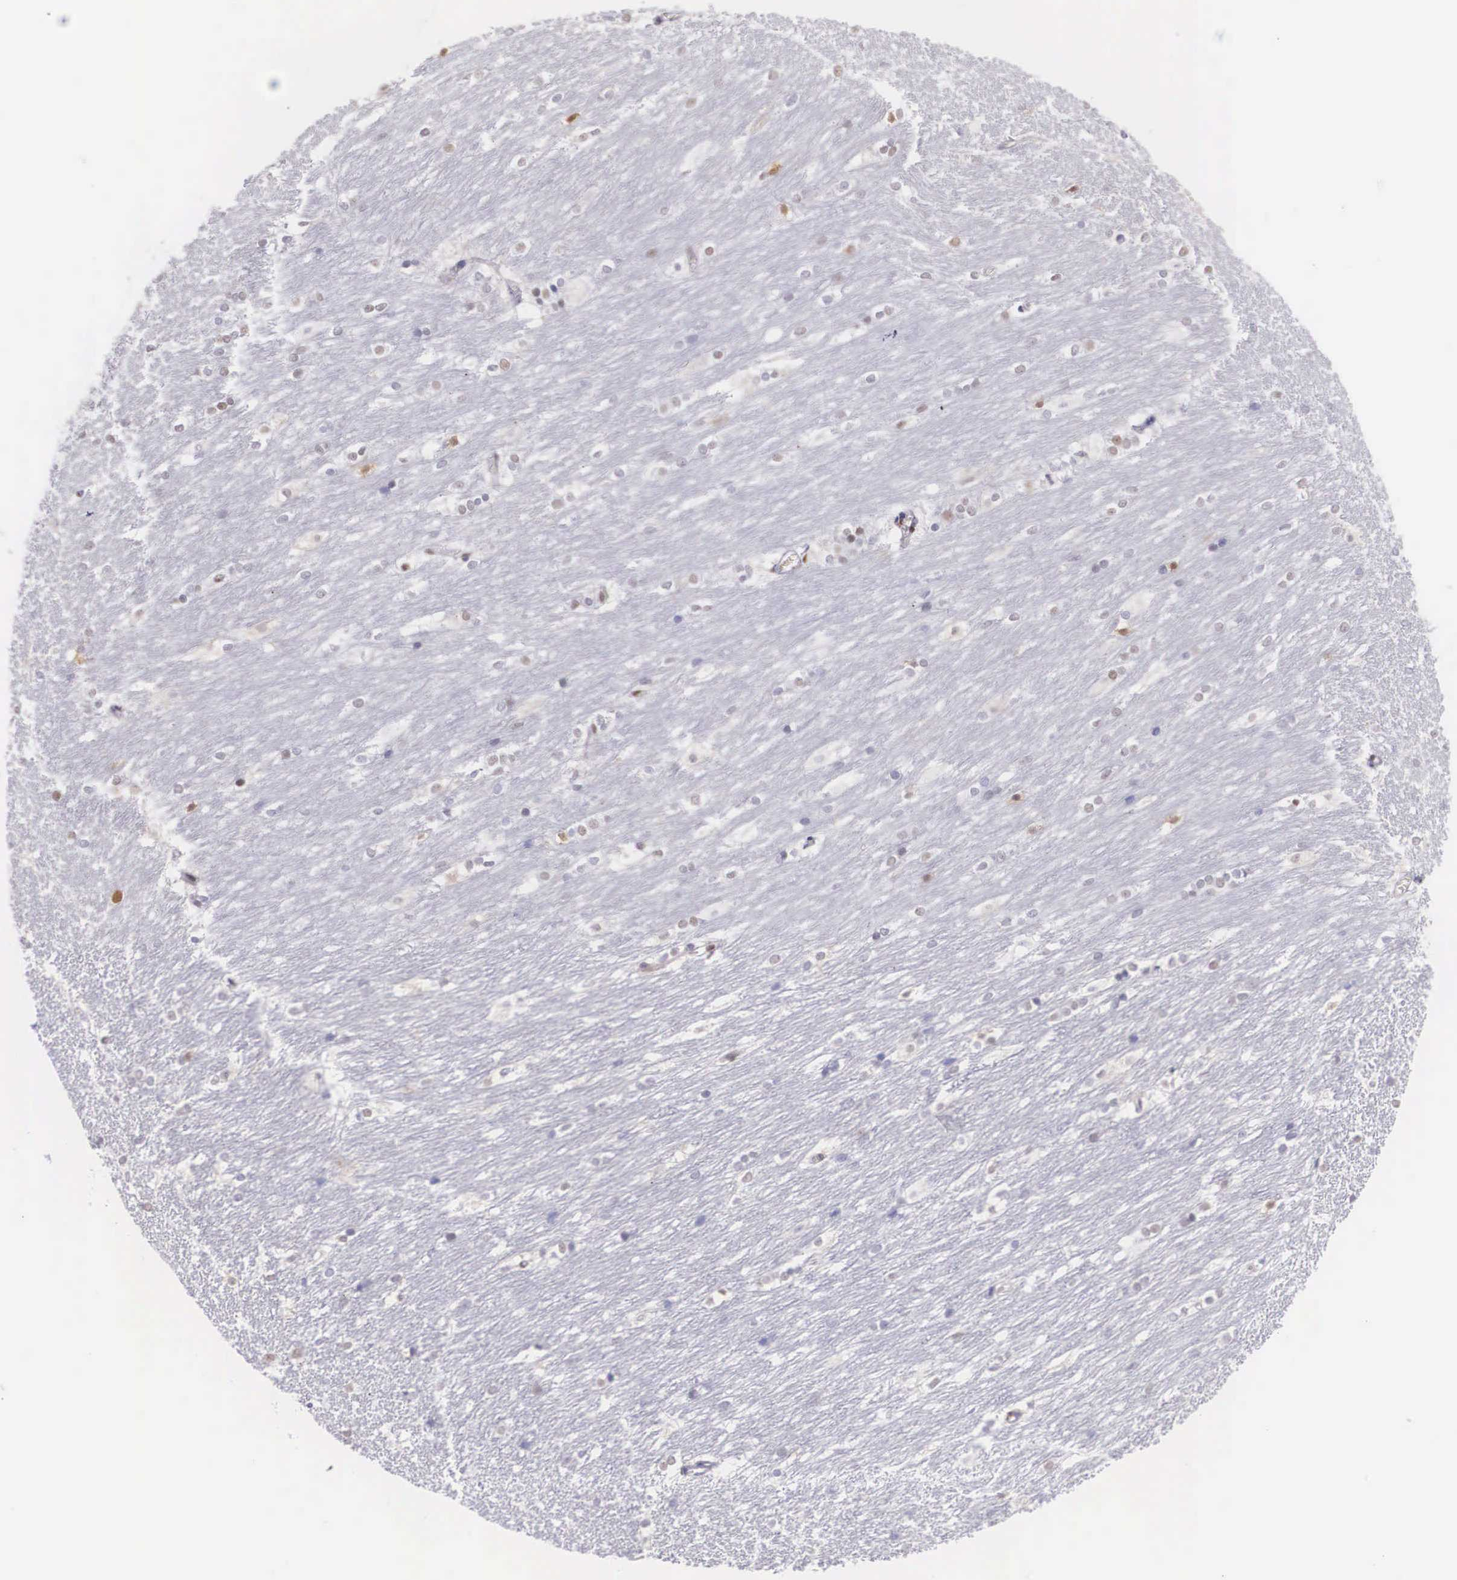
{"staining": {"intensity": "moderate", "quantity": "<25%", "location": "nuclear"}, "tissue": "caudate", "cell_type": "Glial cells", "image_type": "normal", "snomed": [{"axis": "morphology", "description": "Normal tissue, NOS"}, {"axis": "topography", "description": "Lateral ventricle wall"}], "caption": "Normal caudate exhibits moderate nuclear expression in approximately <25% of glial cells, visualized by immunohistochemistry. (IHC, brightfield microscopy, high magnification).", "gene": "HMGN5", "patient": {"sex": "female", "age": 19}}